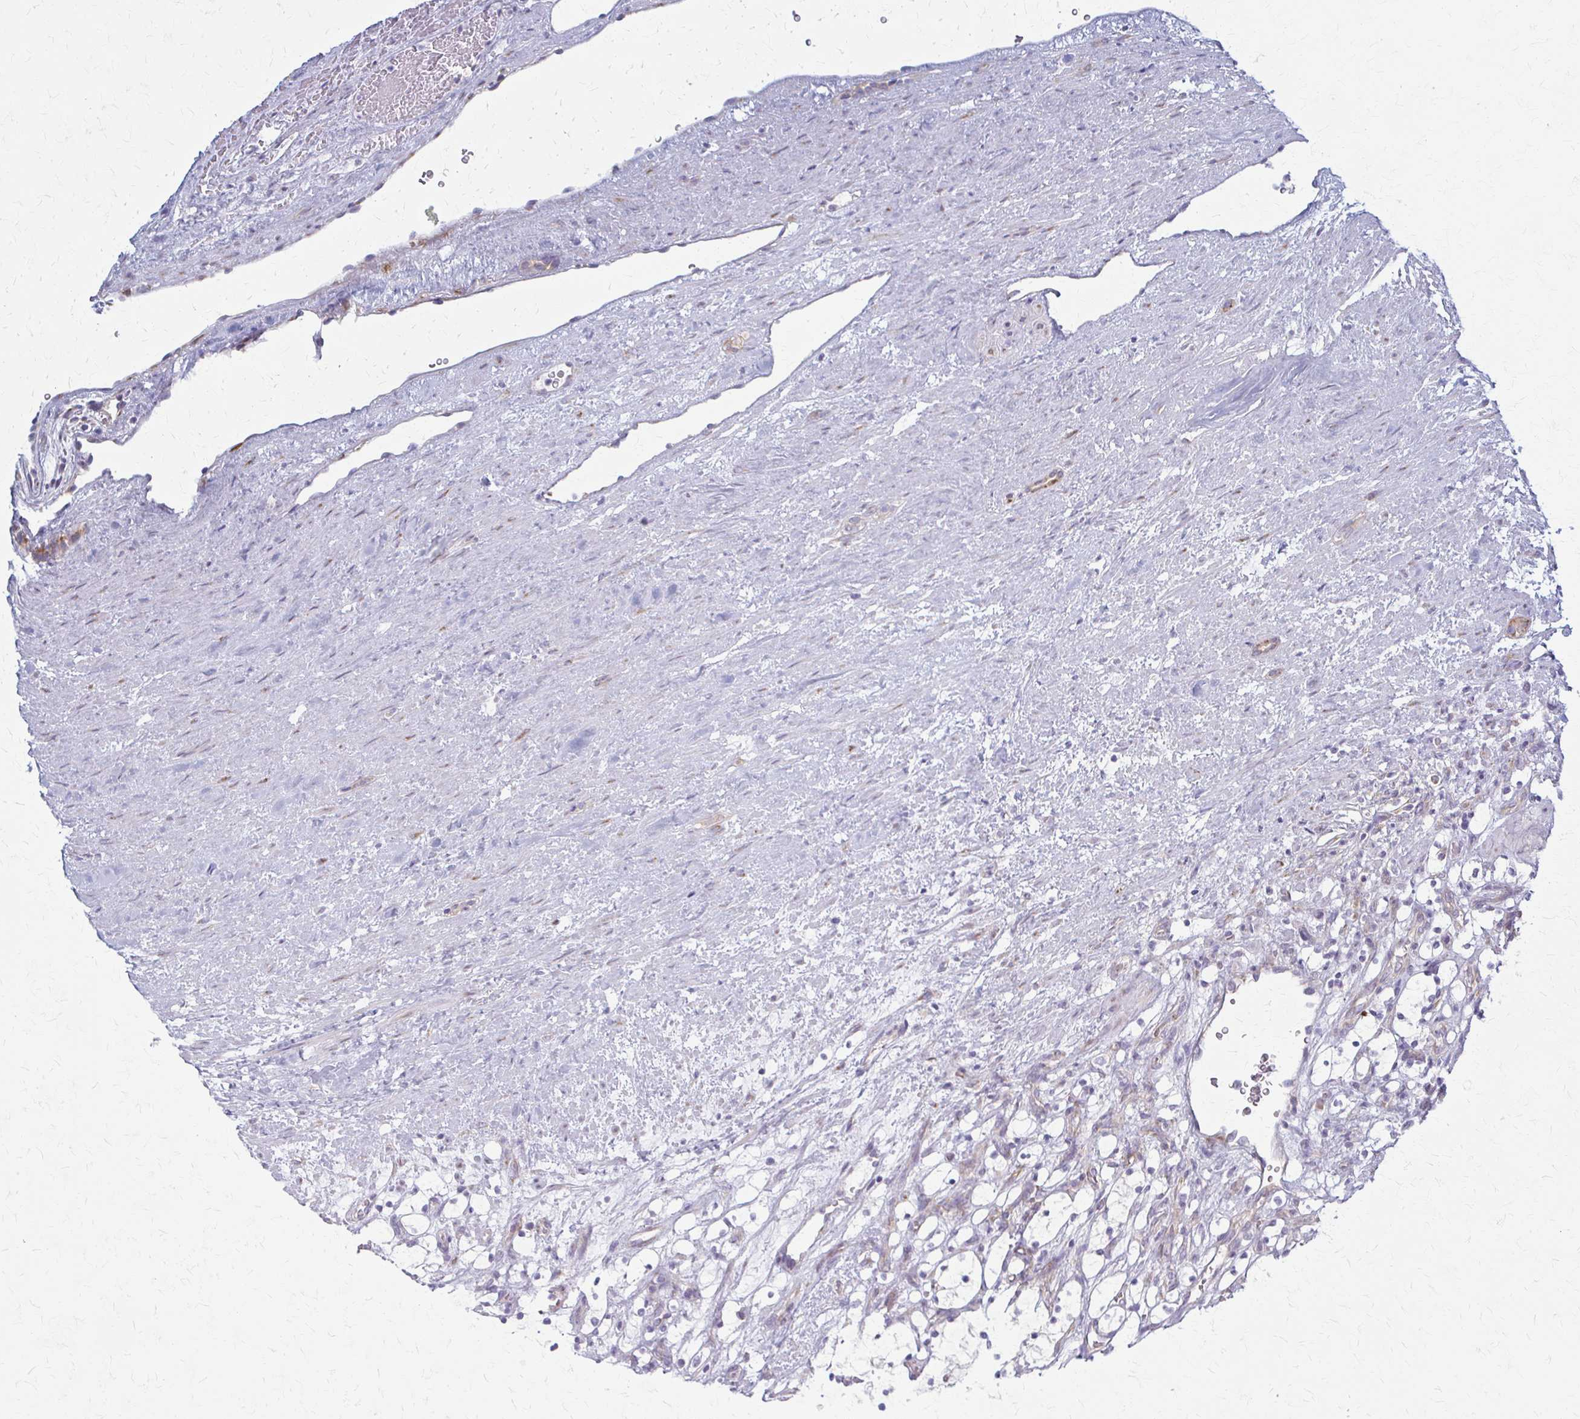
{"staining": {"intensity": "negative", "quantity": "none", "location": "none"}, "tissue": "renal cancer", "cell_type": "Tumor cells", "image_type": "cancer", "snomed": [{"axis": "morphology", "description": "Adenocarcinoma, NOS"}, {"axis": "topography", "description": "Kidney"}], "caption": "Human renal cancer (adenocarcinoma) stained for a protein using immunohistochemistry displays no staining in tumor cells.", "gene": "PRKRA", "patient": {"sex": "female", "age": 69}}